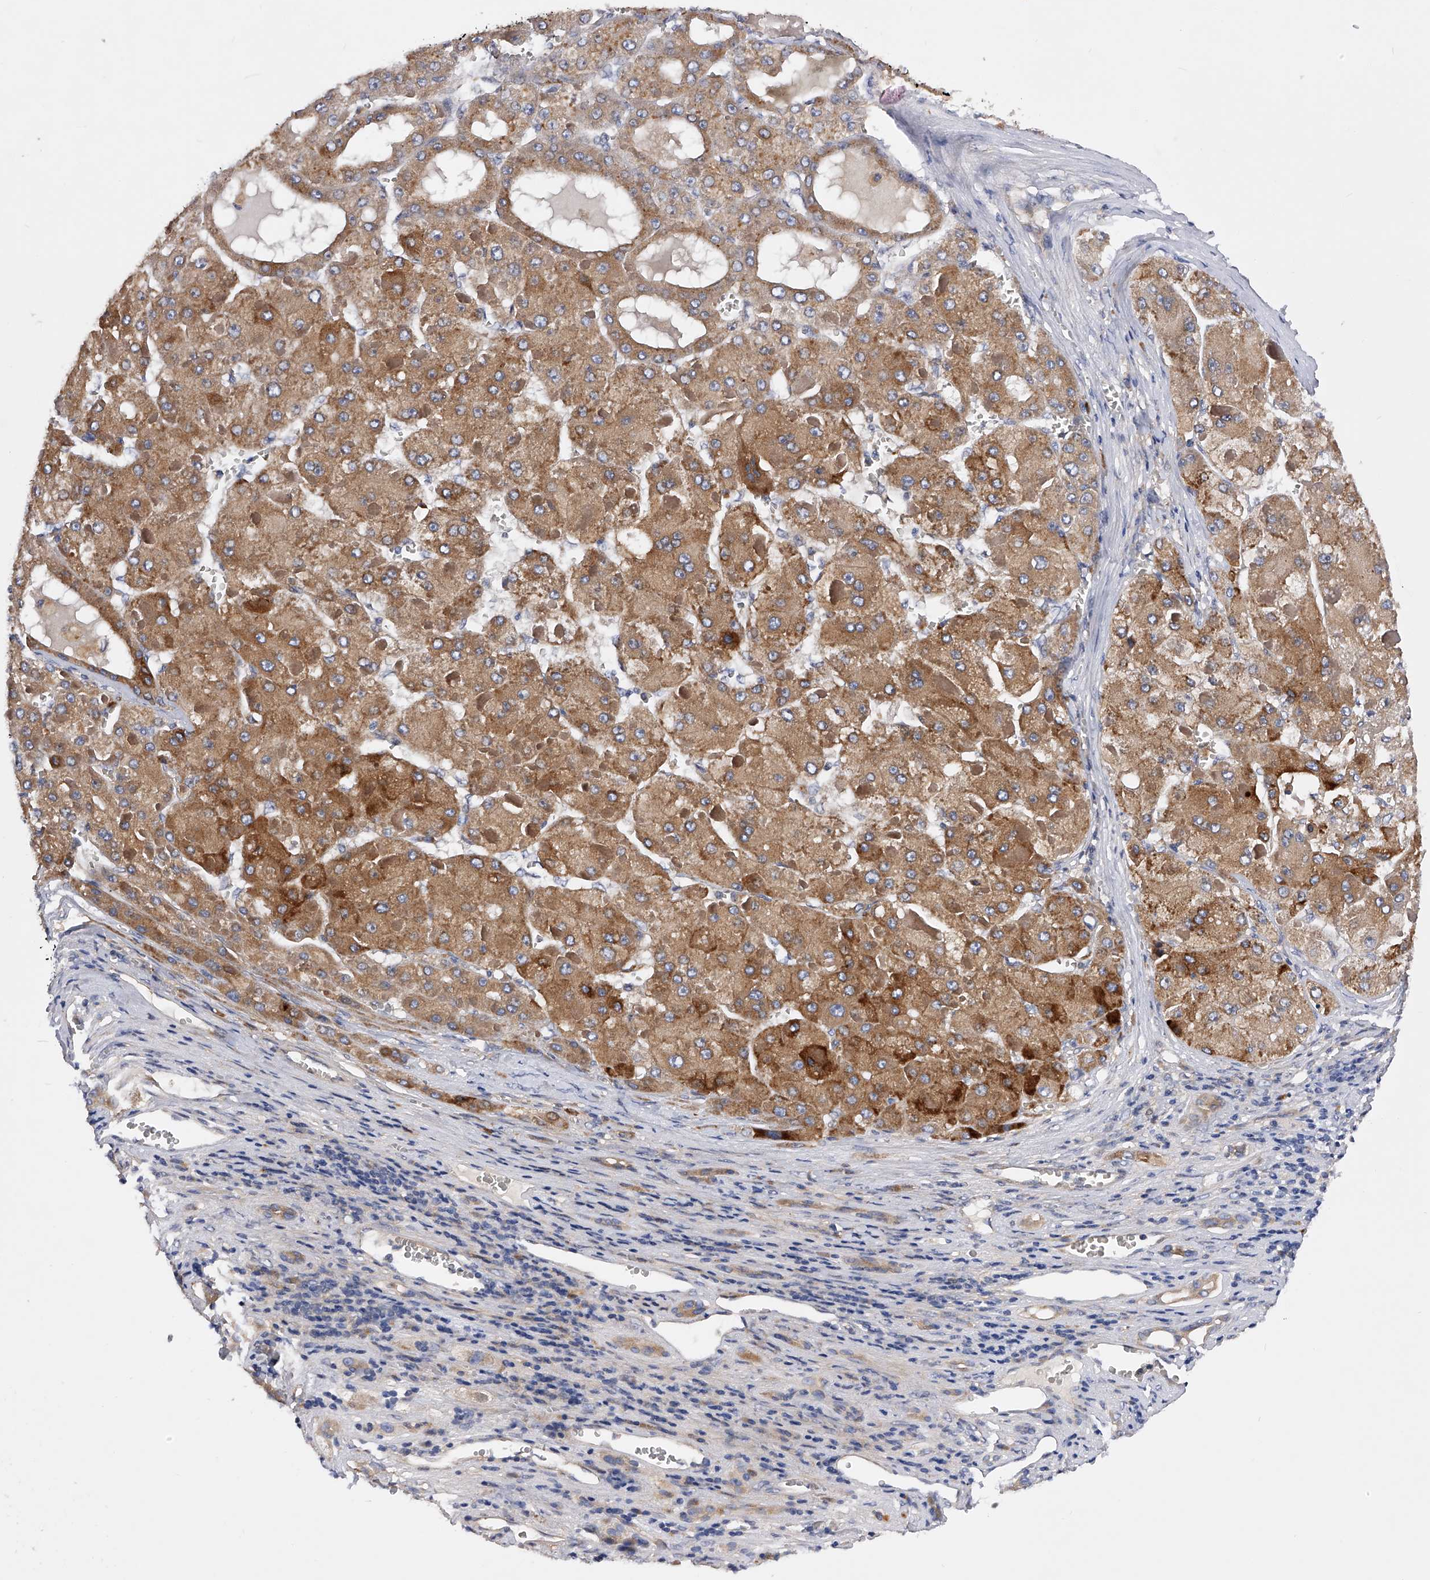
{"staining": {"intensity": "moderate", "quantity": ">75%", "location": "cytoplasmic/membranous"}, "tissue": "liver cancer", "cell_type": "Tumor cells", "image_type": "cancer", "snomed": [{"axis": "morphology", "description": "Carcinoma, Hepatocellular, NOS"}, {"axis": "topography", "description": "Liver"}], "caption": "Immunohistochemical staining of liver cancer (hepatocellular carcinoma) shows moderate cytoplasmic/membranous protein expression in approximately >75% of tumor cells.", "gene": "ARL4C", "patient": {"sex": "female", "age": 73}}